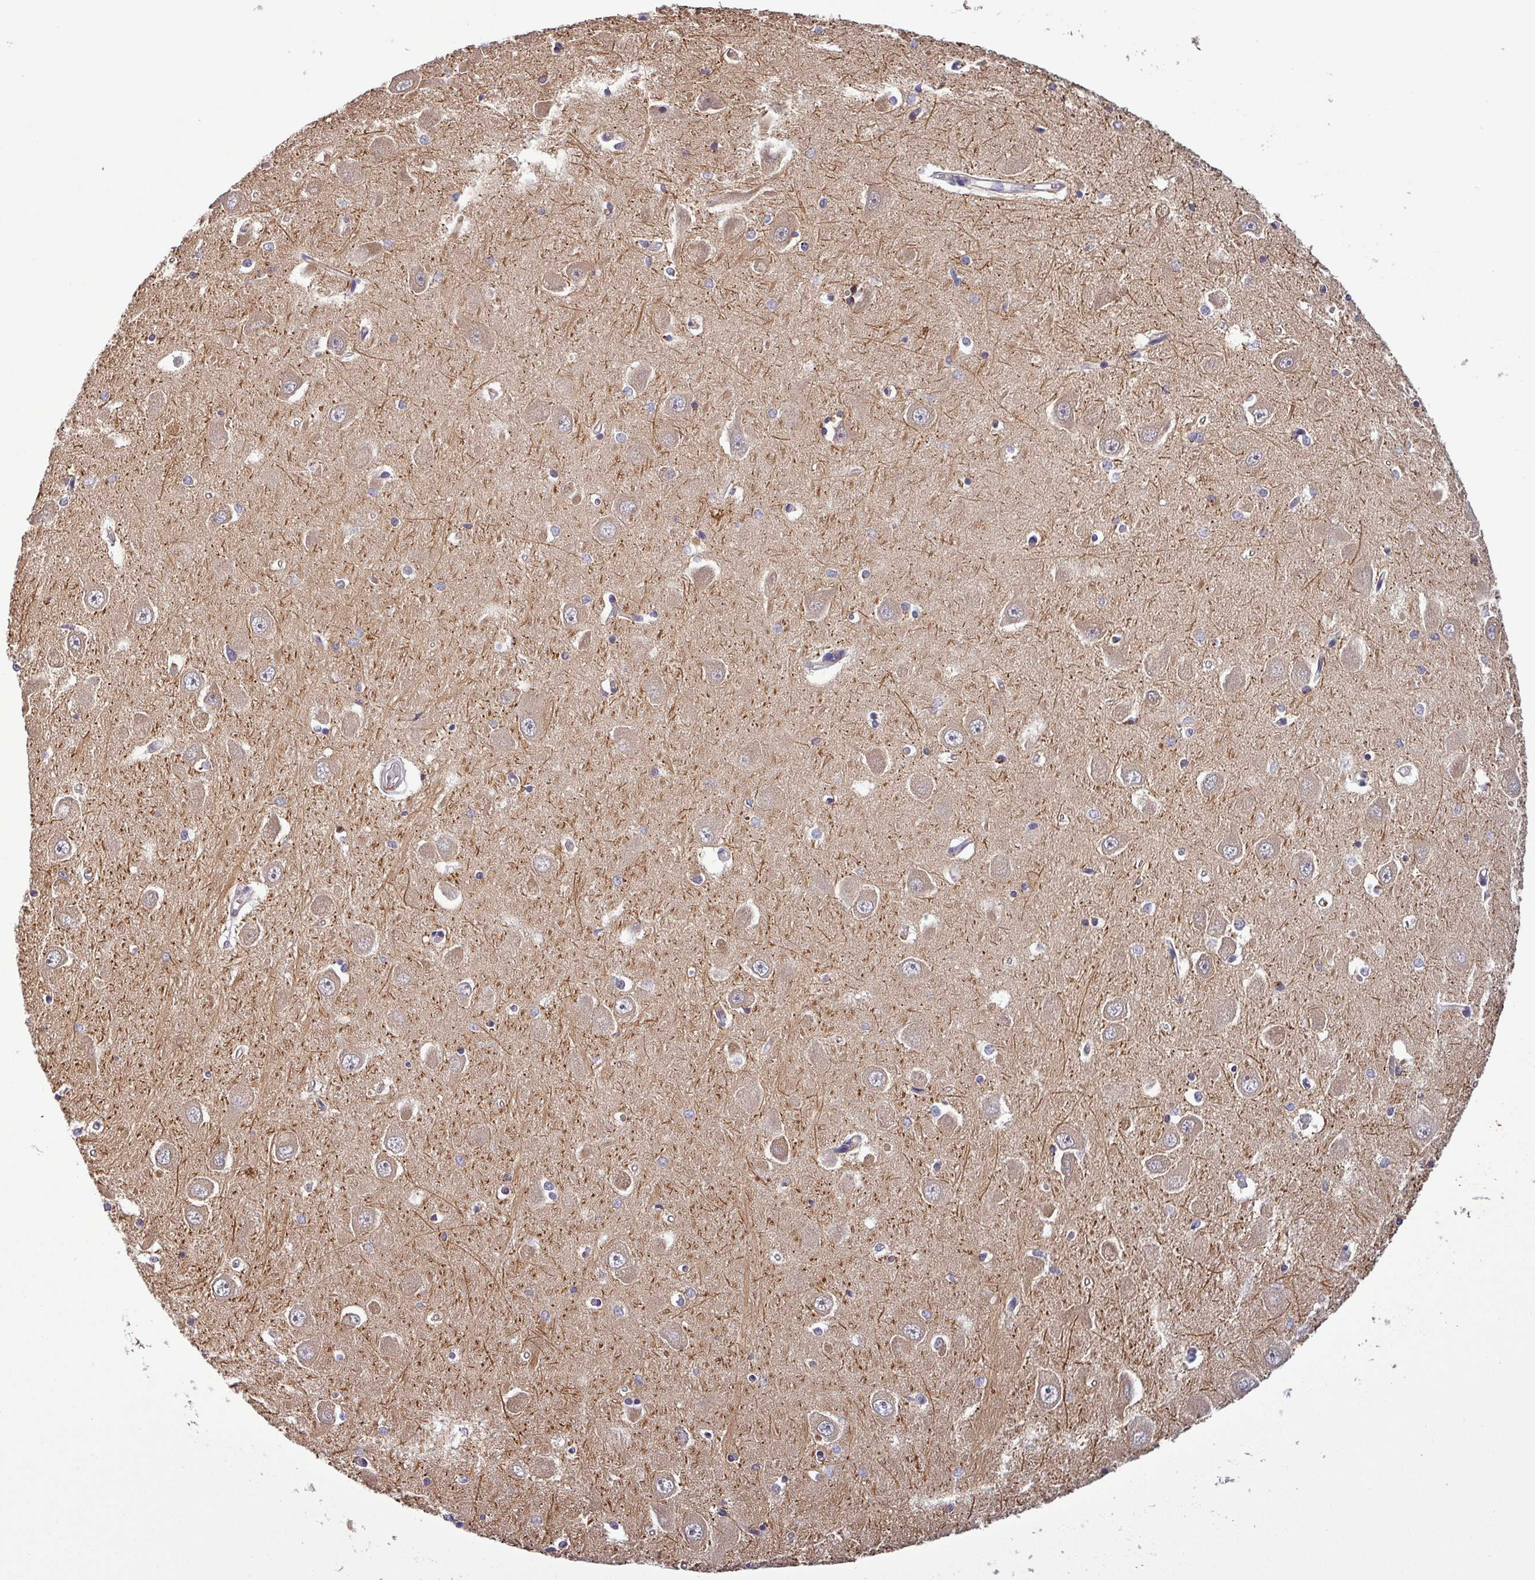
{"staining": {"intensity": "weak", "quantity": "25%-75%", "location": "cytoplasmic/membranous"}, "tissue": "hippocampus", "cell_type": "Glial cells", "image_type": "normal", "snomed": [{"axis": "morphology", "description": "Normal tissue, NOS"}, {"axis": "topography", "description": "Hippocampus"}], "caption": "Immunohistochemistry (DAB (3,3'-diaminobenzidine)) staining of unremarkable human hippocampus reveals weak cytoplasmic/membranous protein positivity in about 25%-75% of glial cells.", "gene": "PUS1", "patient": {"sex": "male", "age": 45}}